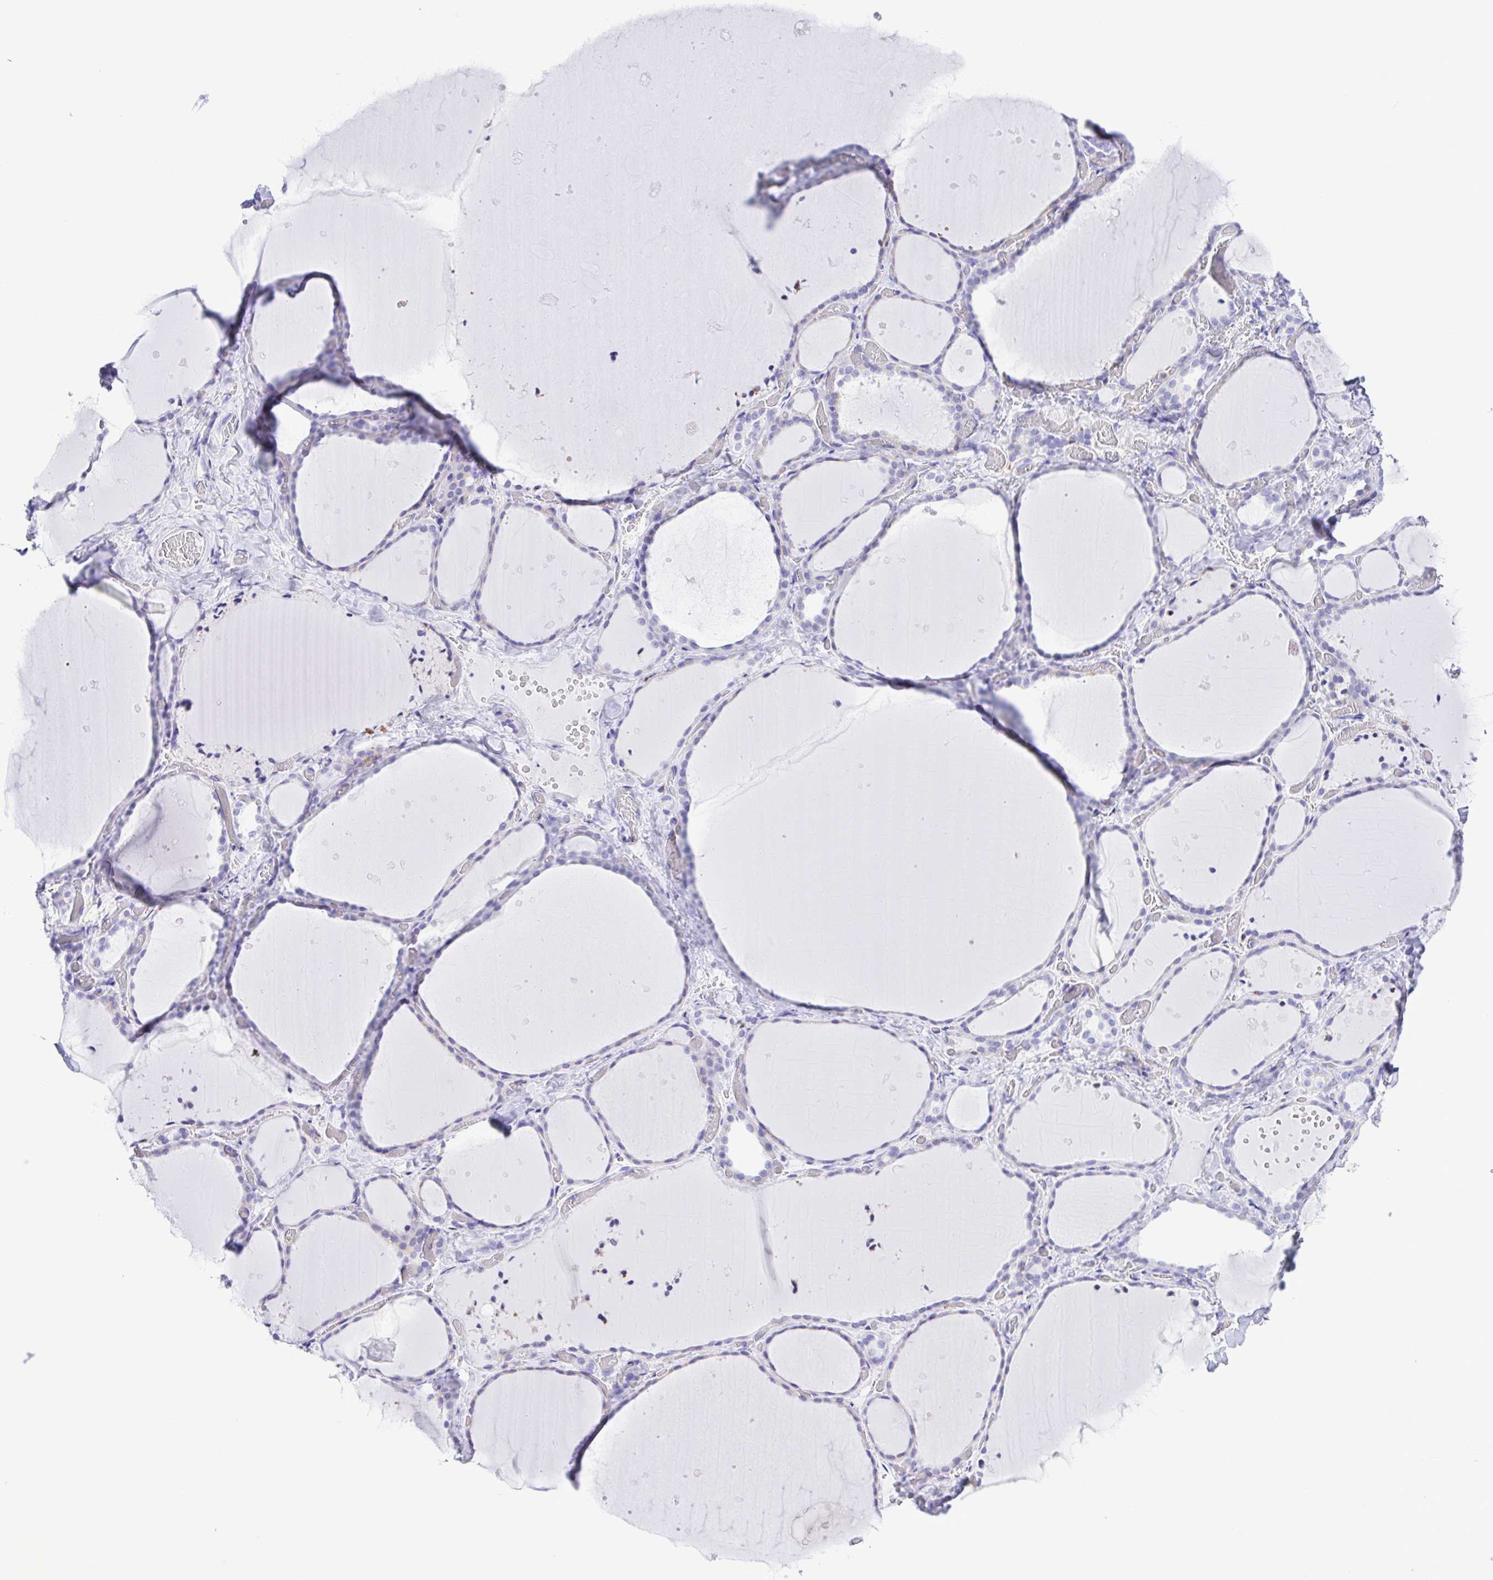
{"staining": {"intensity": "weak", "quantity": "<25%", "location": "cytoplasmic/membranous"}, "tissue": "thyroid gland", "cell_type": "Glandular cells", "image_type": "normal", "snomed": [{"axis": "morphology", "description": "Normal tissue, NOS"}, {"axis": "topography", "description": "Thyroid gland"}], "caption": "Immunohistochemical staining of benign human thyroid gland shows no significant expression in glandular cells. Nuclei are stained in blue.", "gene": "GPR17", "patient": {"sex": "female", "age": 36}}